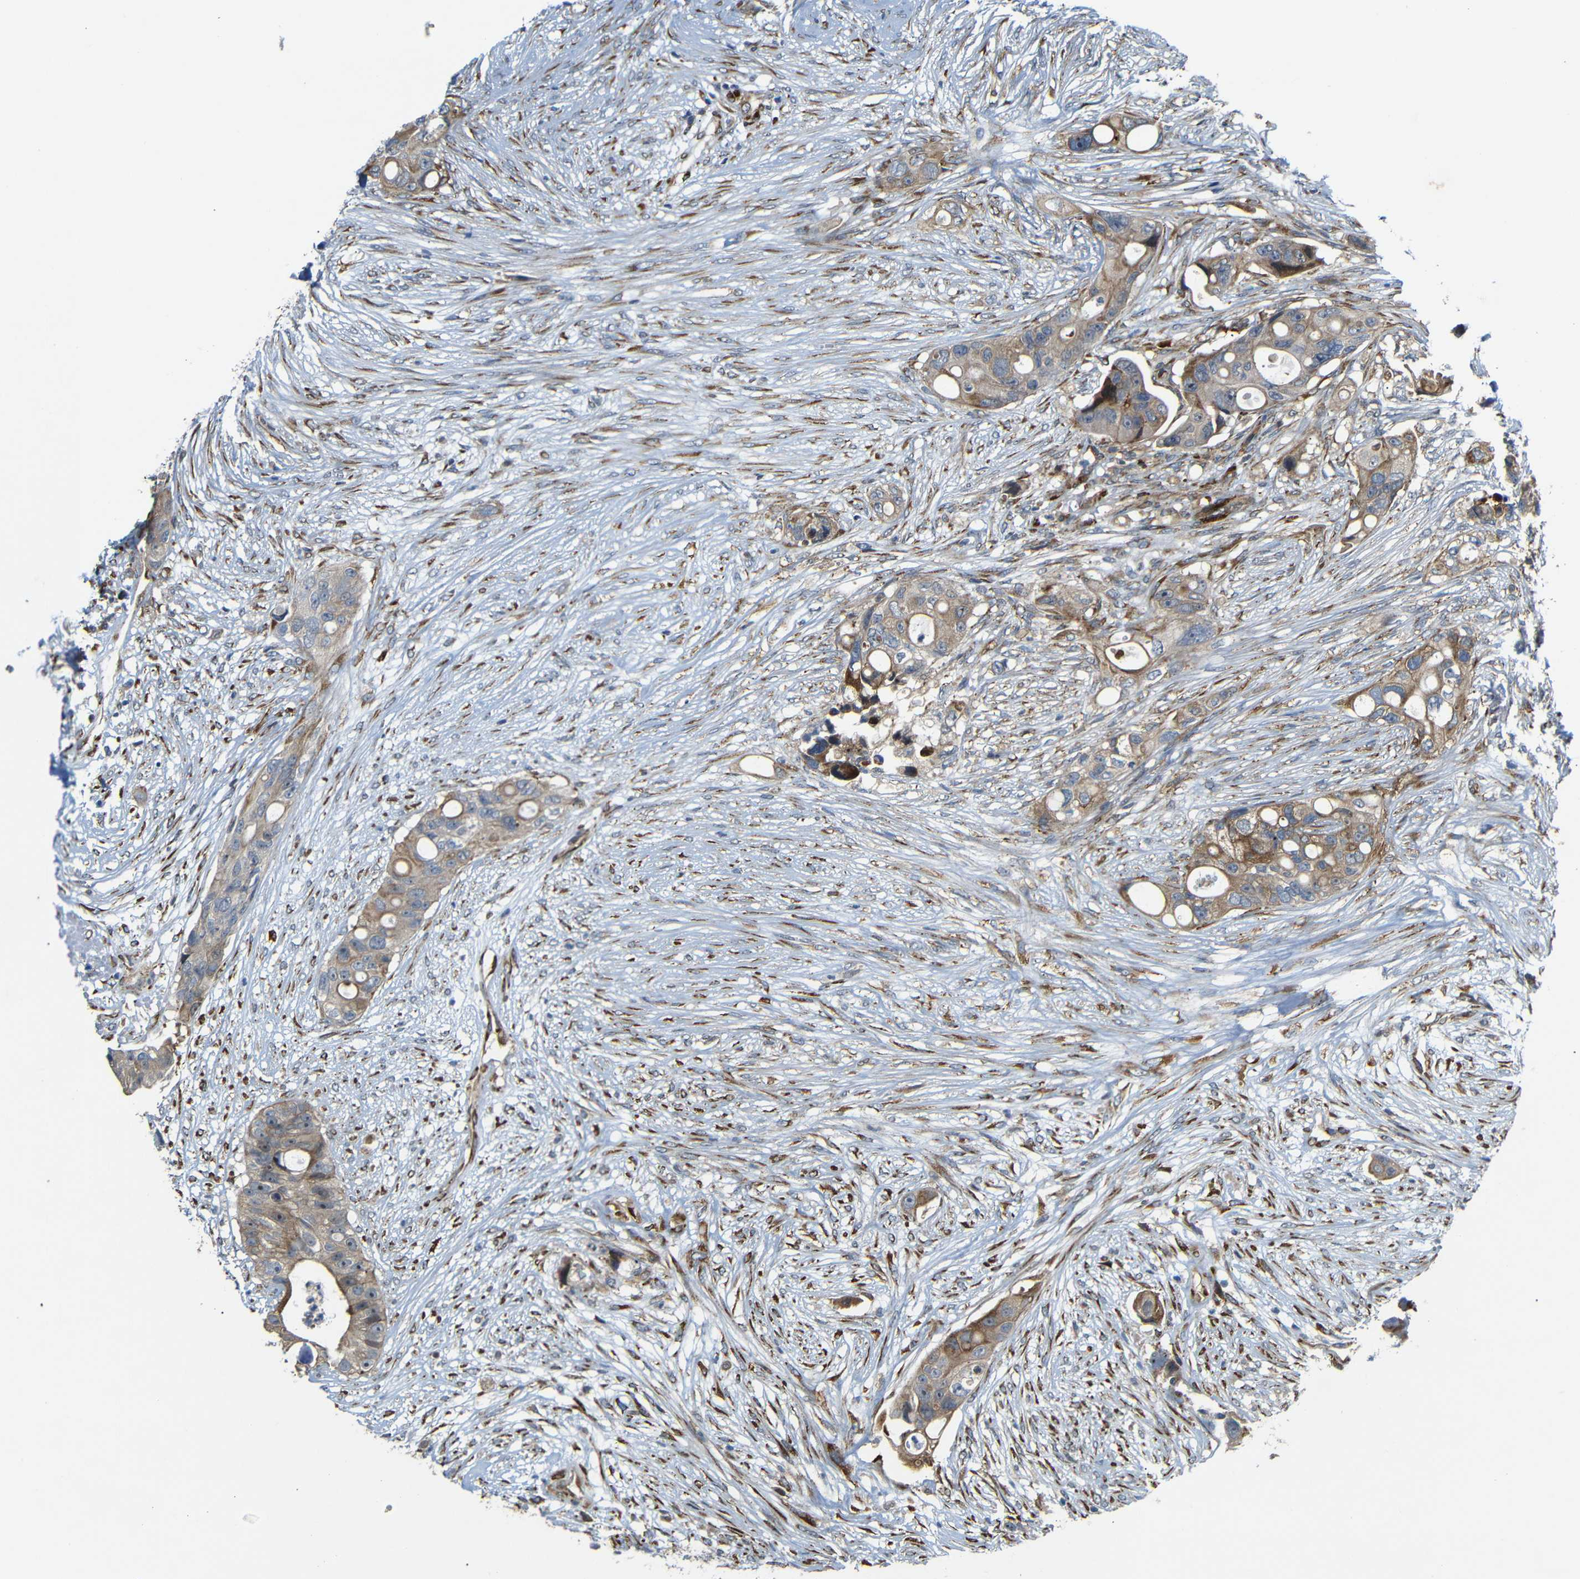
{"staining": {"intensity": "weak", "quantity": ">75%", "location": "cytoplasmic/membranous"}, "tissue": "colorectal cancer", "cell_type": "Tumor cells", "image_type": "cancer", "snomed": [{"axis": "morphology", "description": "Adenocarcinoma, NOS"}, {"axis": "topography", "description": "Colon"}], "caption": "Colorectal adenocarcinoma stained with a brown dye displays weak cytoplasmic/membranous positive expression in about >75% of tumor cells.", "gene": "P3H2", "patient": {"sex": "female", "age": 57}}